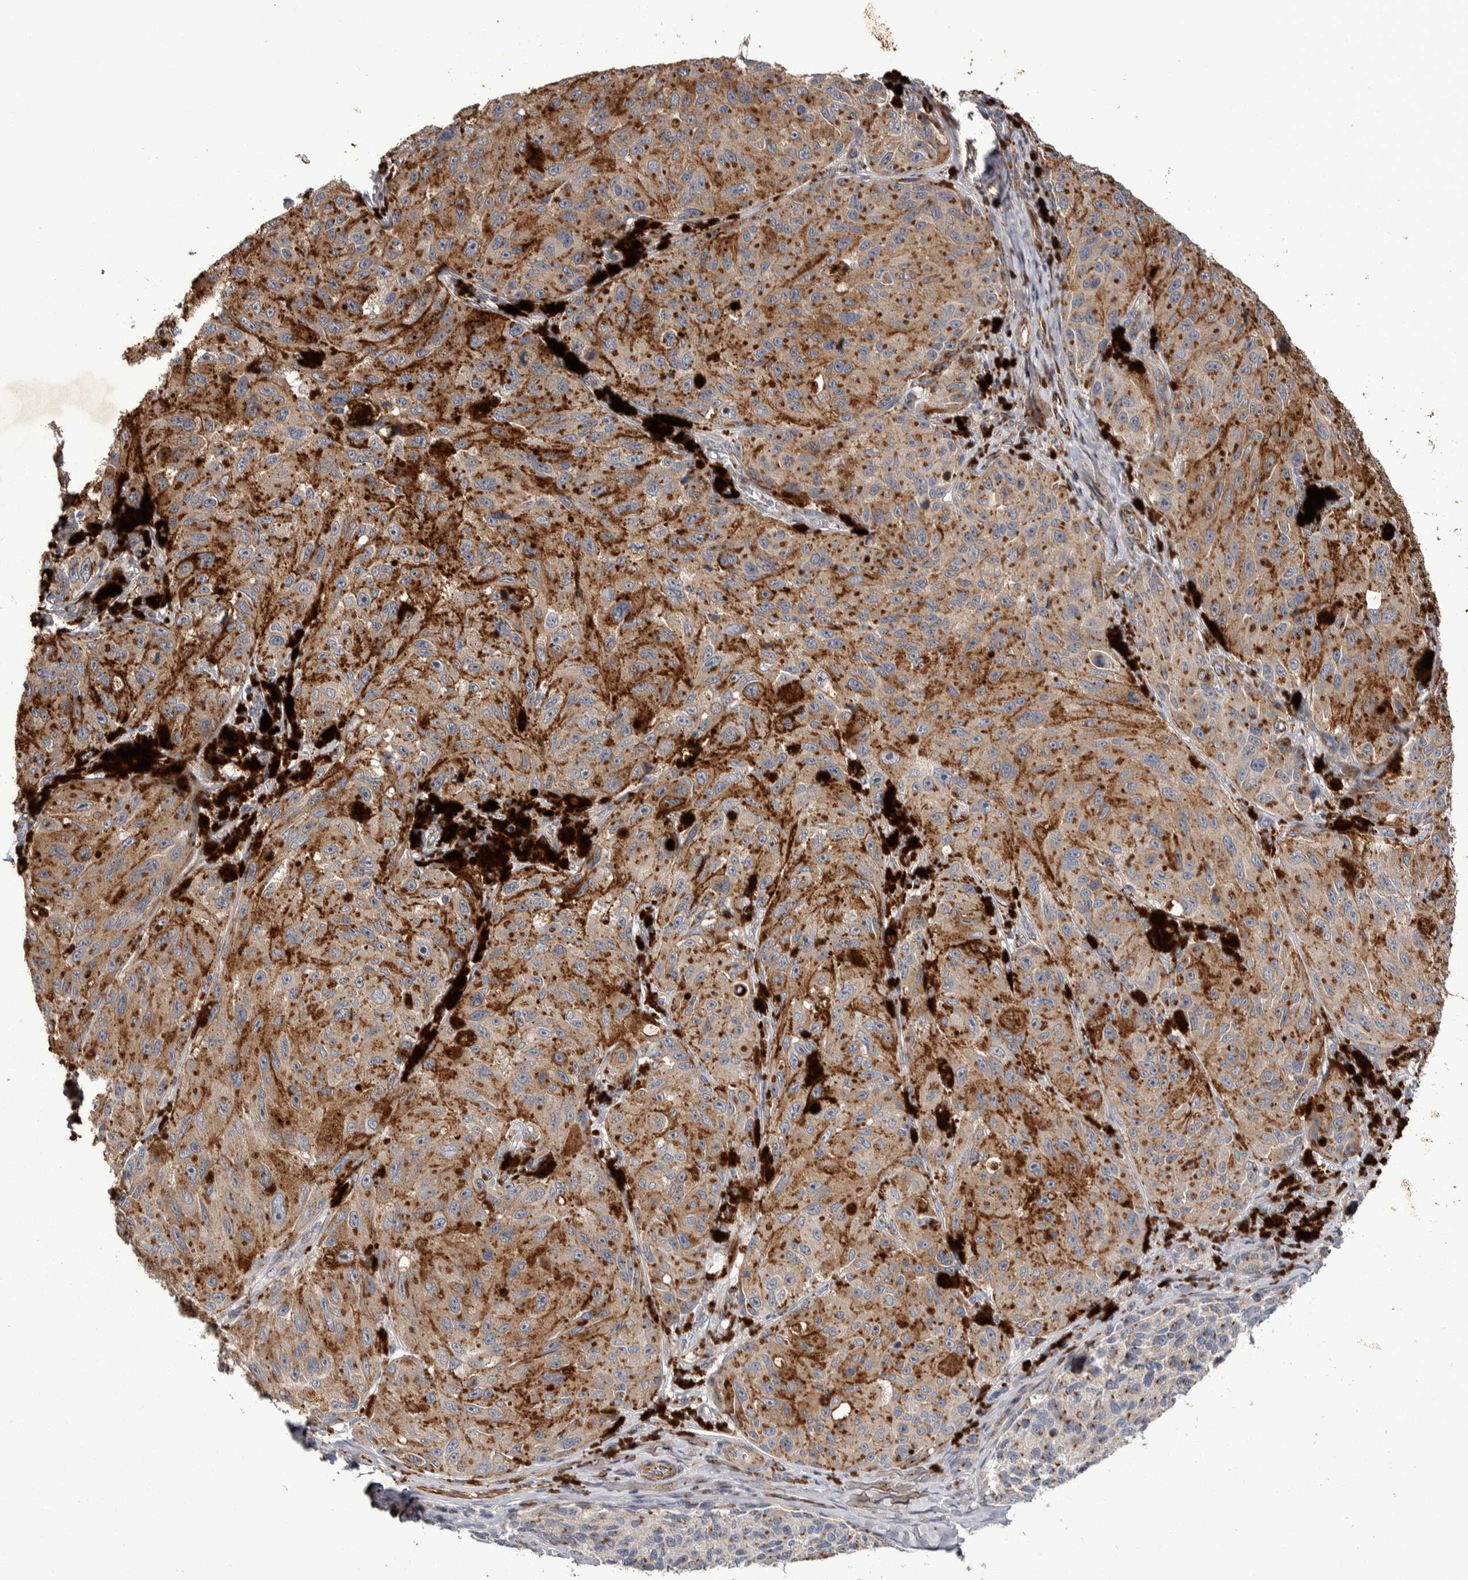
{"staining": {"intensity": "moderate", "quantity": ">75%", "location": "cytoplasmic/membranous"}, "tissue": "melanoma", "cell_type": "Tumor cells", "image_type": "cancer", "snomed": [{"axis": "morphology", "description": "Malignant melanoma, NOS"}, {"axis": "topography", "description": "Skin"}], "caption": "Protein staining by IHC demonstrates moderate cytoplasmic/membranous staining in about >75% of tumor cells in melanoma.", "gene": "CANT1", "patient": {"sex": "female", "age": 73}}